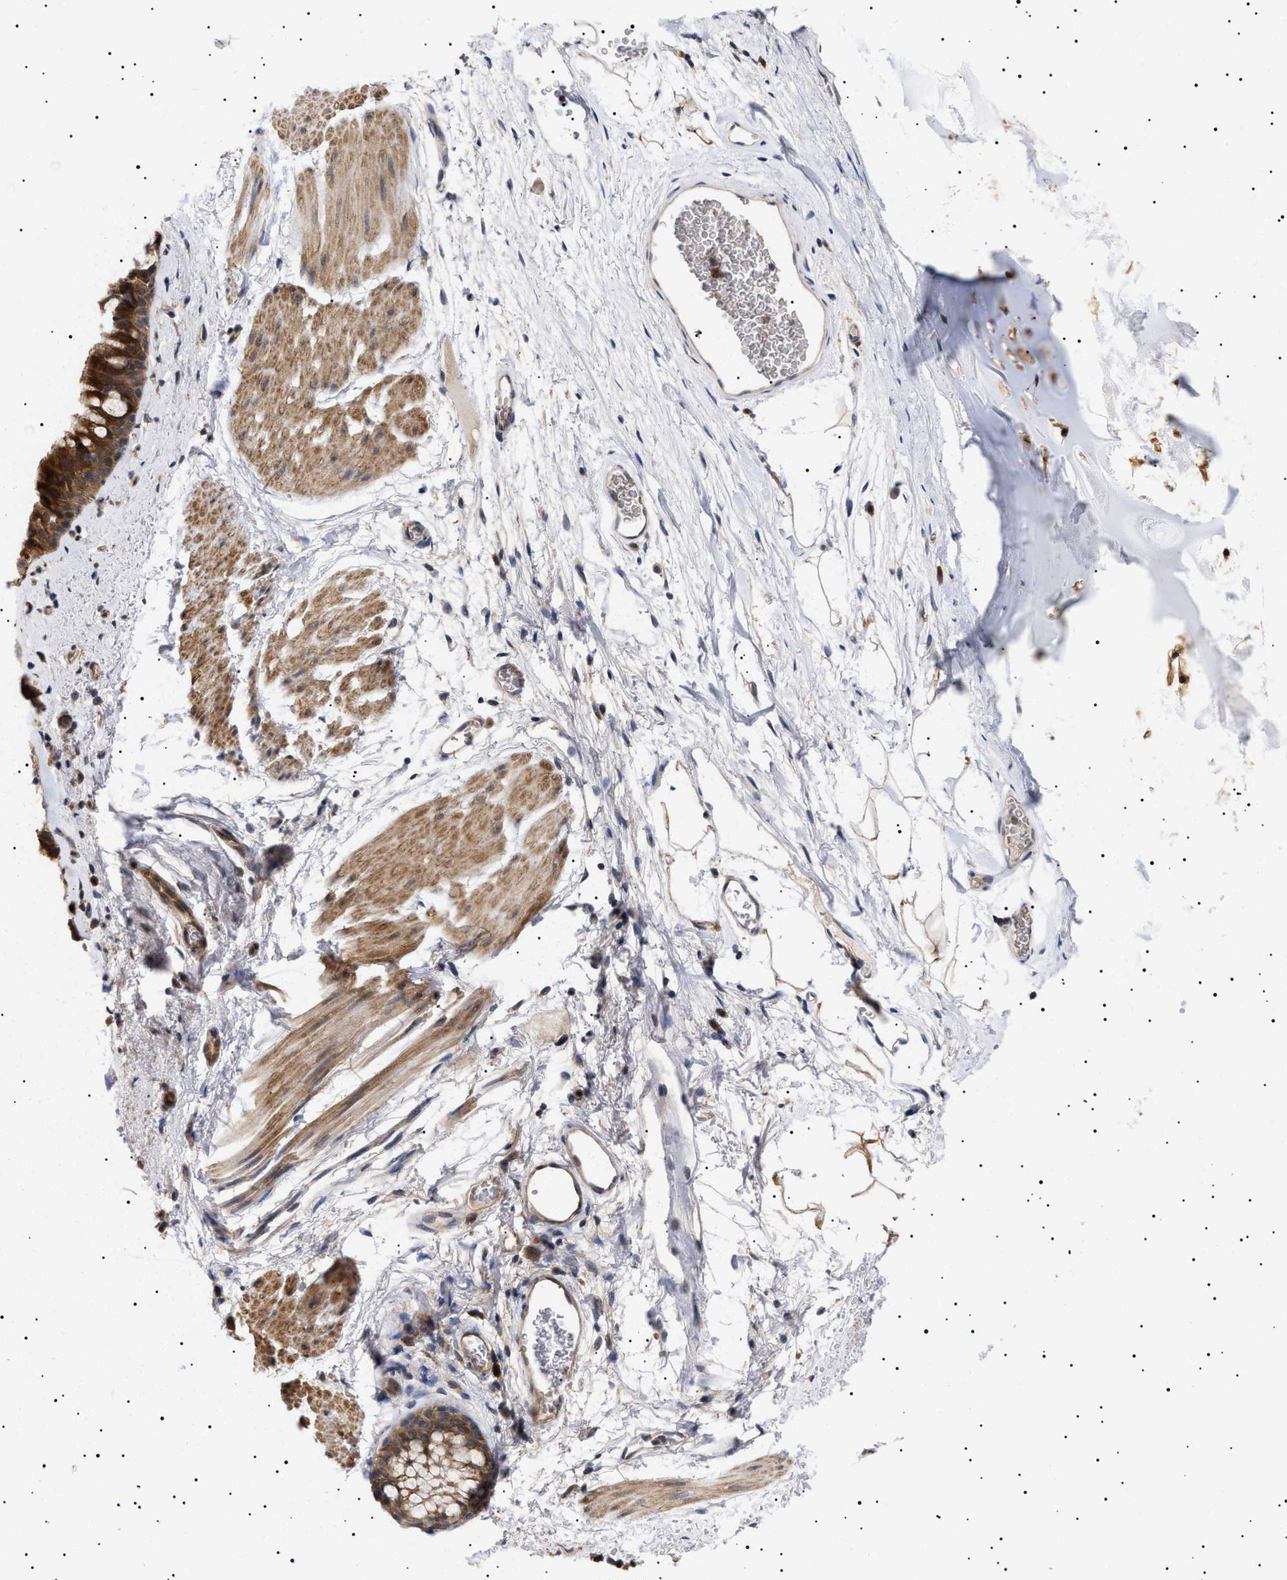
{"staining": {"intensity": "strong", "quantity": ">75%", "location": "cytoplasmic/membranous"}, "tissue": "bronchus", "cell_type": "Respiratory epithelial cells", "image_type": "normal", "snomed": [{"axis": "morphology", "description": "Normal tissue, NOS"}, {"axis": "topography", "description": "Cartilage tissue"}, {"axis": "topography", "description": "Bronchus"}], "caption": "Bronchus stained with a protein marker reveals strong staining in respiratory epithelial cells.", "gene": "NPLOC4", "patient": {"sex": "female", "age": 53}}